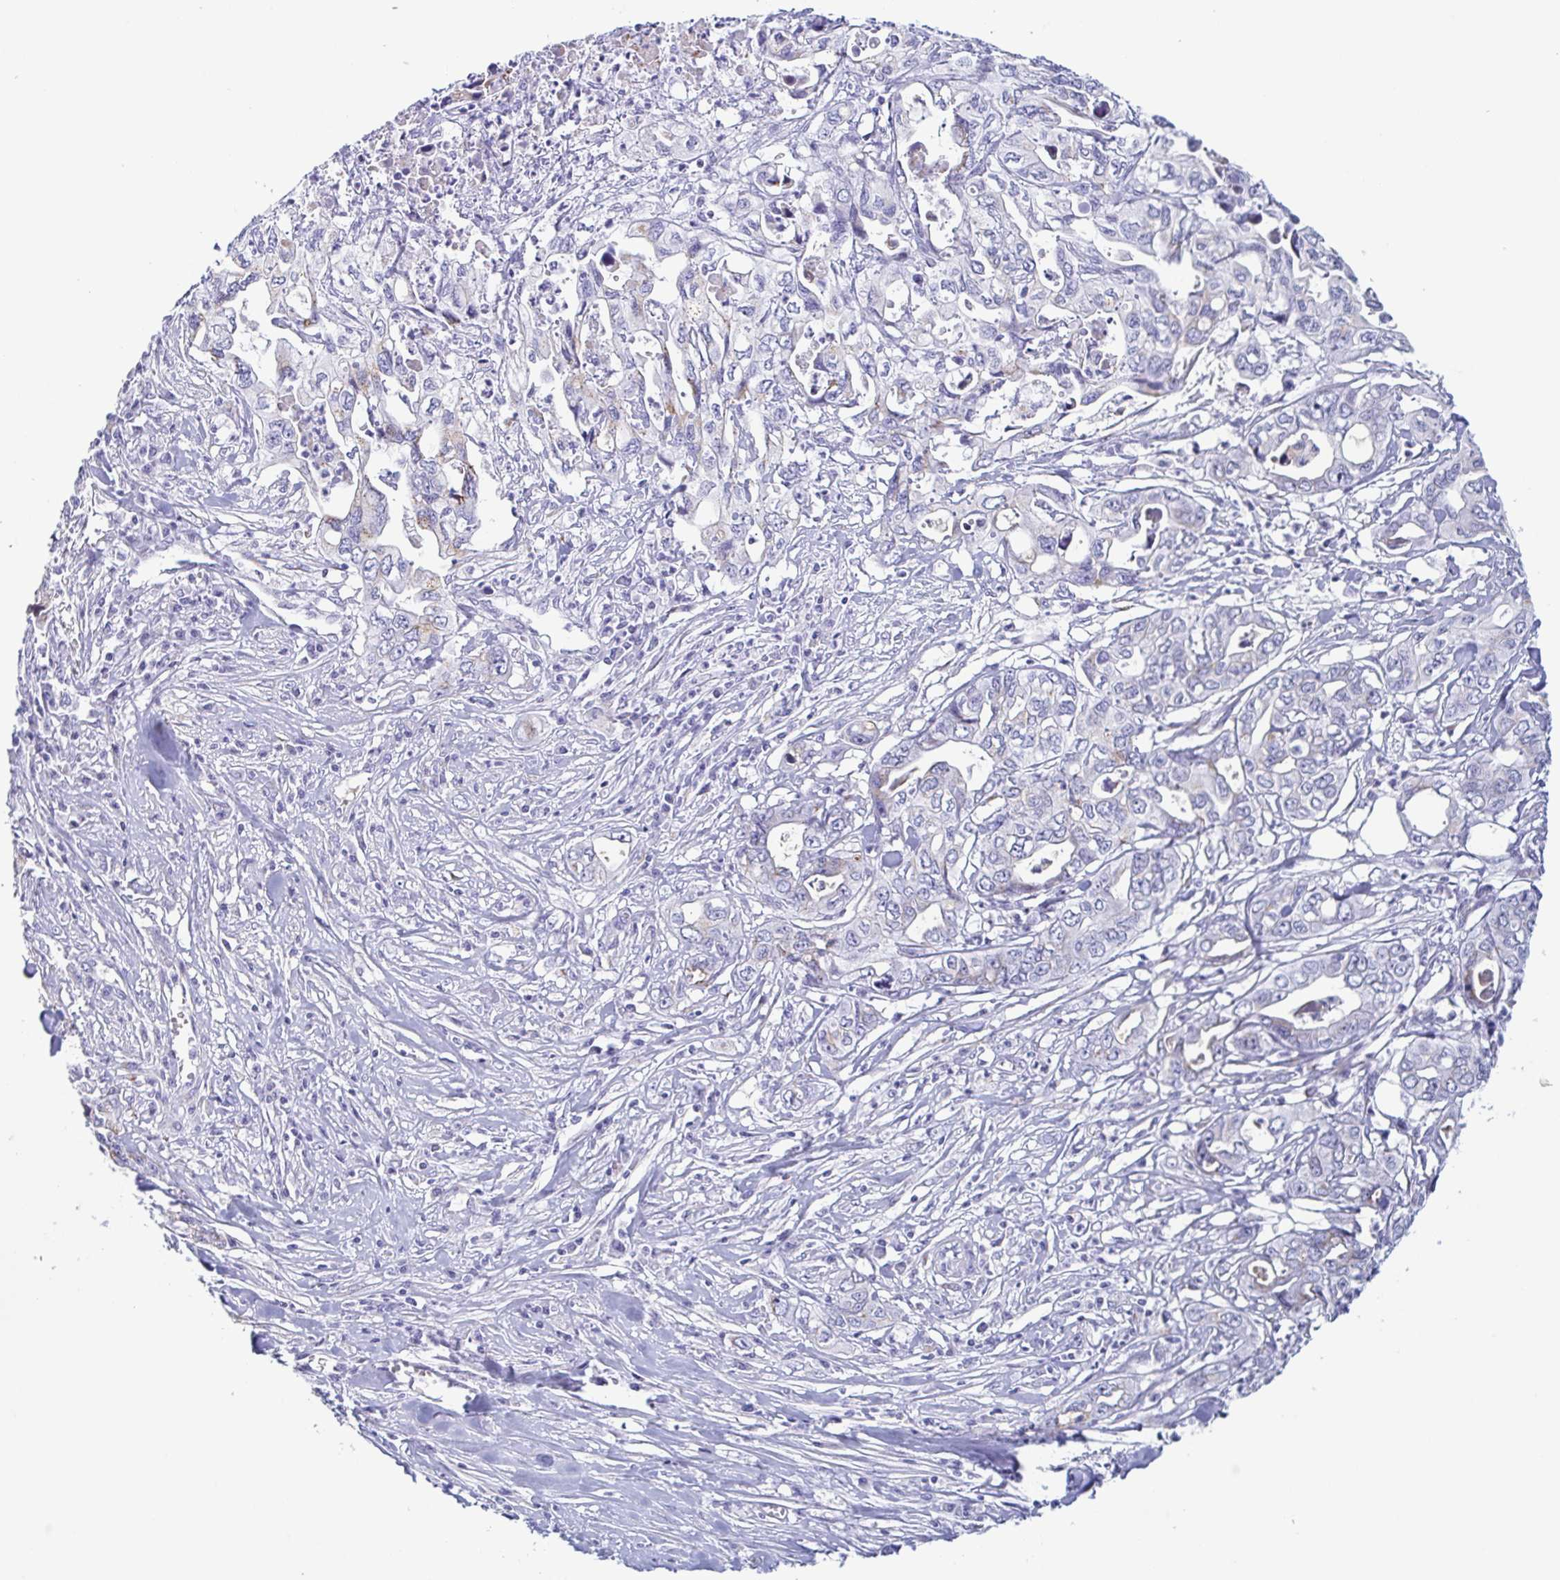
{"staining": {"intensity": "negative", "quantity": "none", "location": "none"}, "tissue": "pancreatic cancer", "cell_type": "Tumor cells", "image_type": "cancer", "snomed": [{"axis": "morphology", "description": "Adenocarcinoma, NOS"}, {"axis": "topography", "description": "Pancreas"}], "caption": "This is a image of IHC staining of adenocarcinoma (pancreatic), which shows no positivity in tumor cells. The staining was performed using DAB to visualize the protein expression in brown, while the nuclei were stained in blue with hematoxylin (Magnification: 20x).", "gene": "LDLRAD1", "patient": {"sex": "male", "age": 68}}